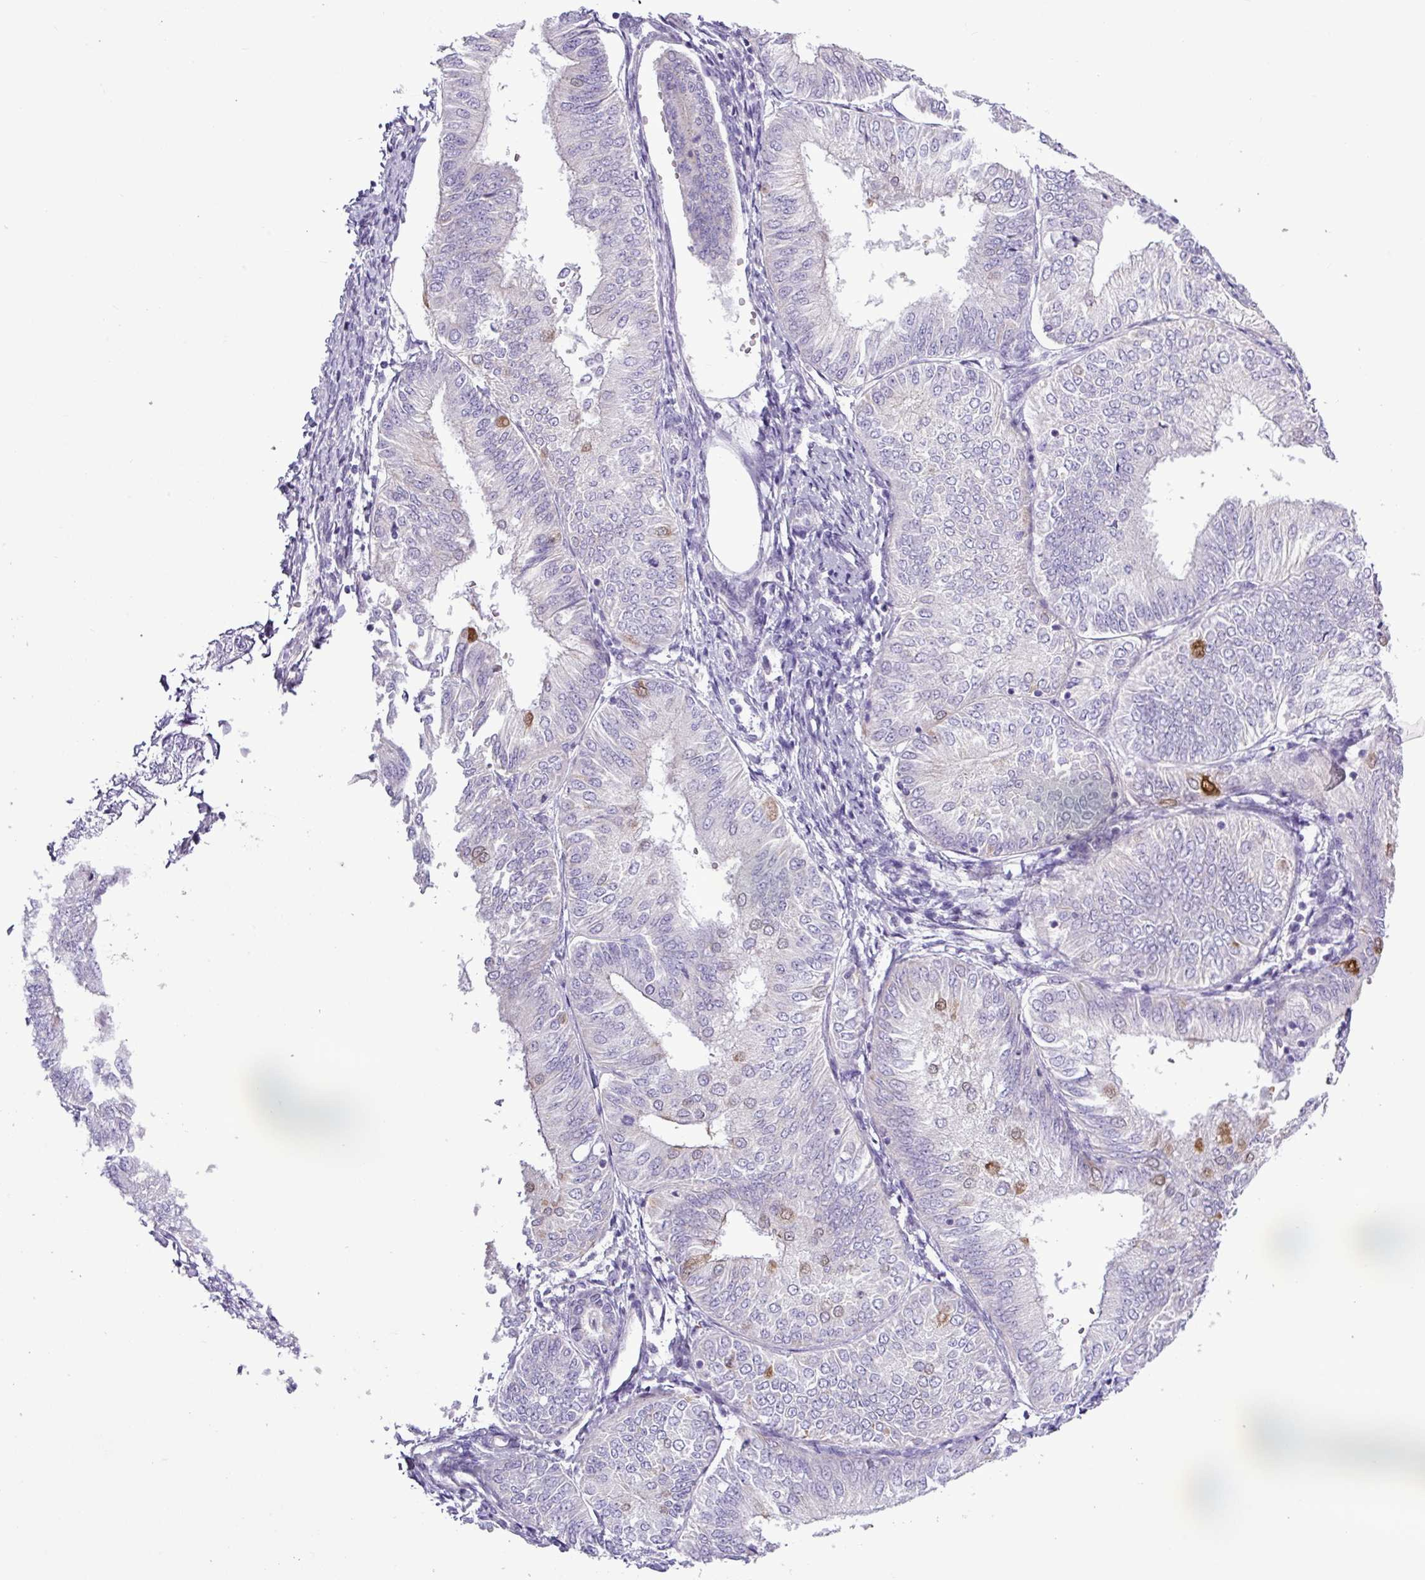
{"staining": {"intensity": "moderate", "quantity": "<25%", "location": "cytoplasmic/membranous,nuclear"}, "tissue": "endometrial cancer", "cell_type": "Tumor cells", "image_type": "cancer", "snomed": [{"axis": "morphology", "description": "Adenocarcinoma, NOS"}, {"axis": "topography", "description": "Endometrium"}], "caption": "Endometrial cancer (adenocarcinoma) stained with a protein marker demonstrates moderate staining in tumor cells.", "gene": "ALDH3A1", "patient": {"sex": "female", "age": 58}}